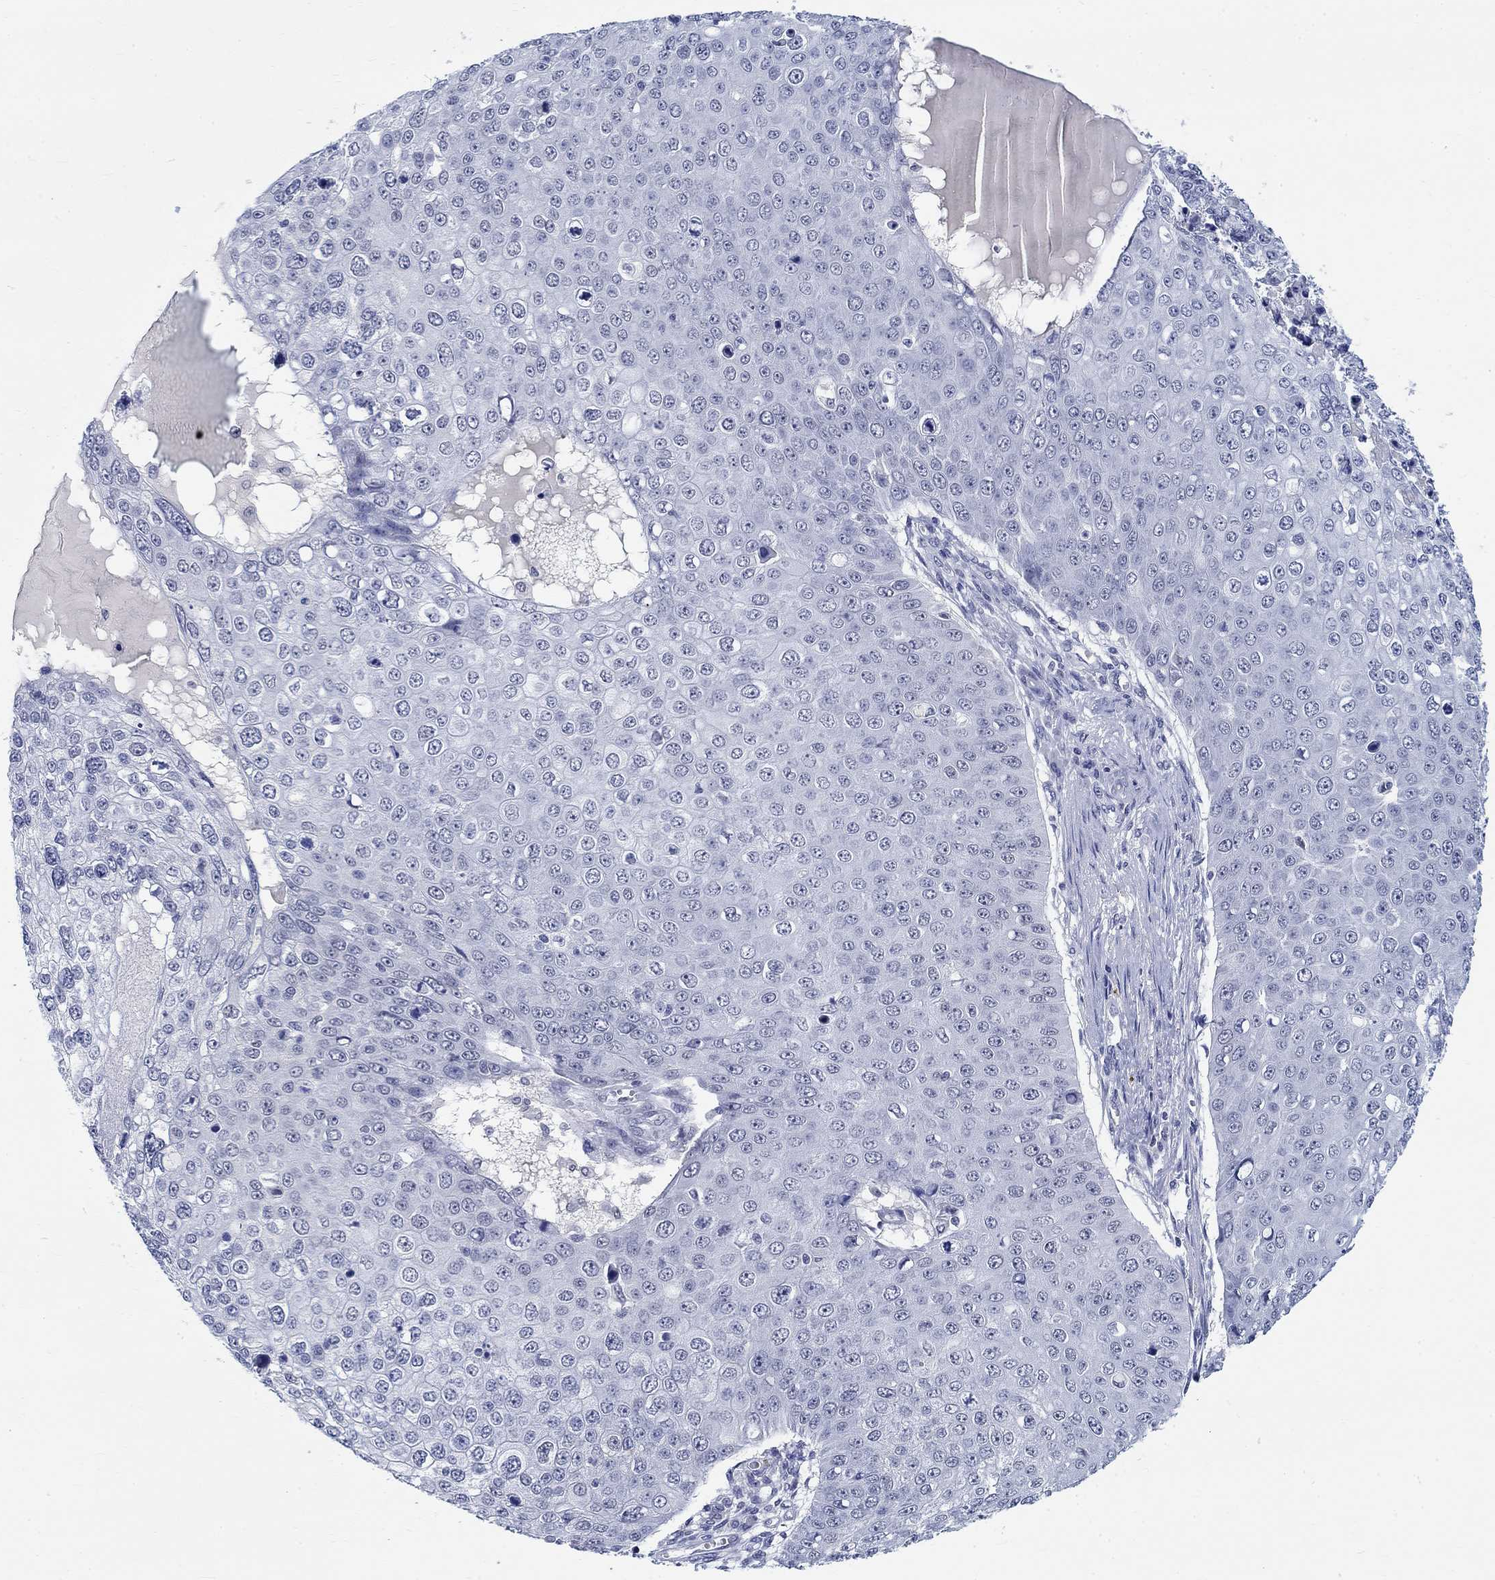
{"staining": {"intensity": "negative", "quantity": "none", "location": "none"}, "tissue": "skin cancer", "cell_type": "Tumor cells", "image_type": "cancer", "snomed": [{"axis": "morphology", "description": "Squamous cell carcinoma, NOS"}, {"axis": "topography", "description": "Skin"}], "caption": "Skin cancer was stained to show a protein in brown. There is no significant staining in tumor cells.", "gene": "ANKS1B", "patient": {"sex": "male", "age": 71}}